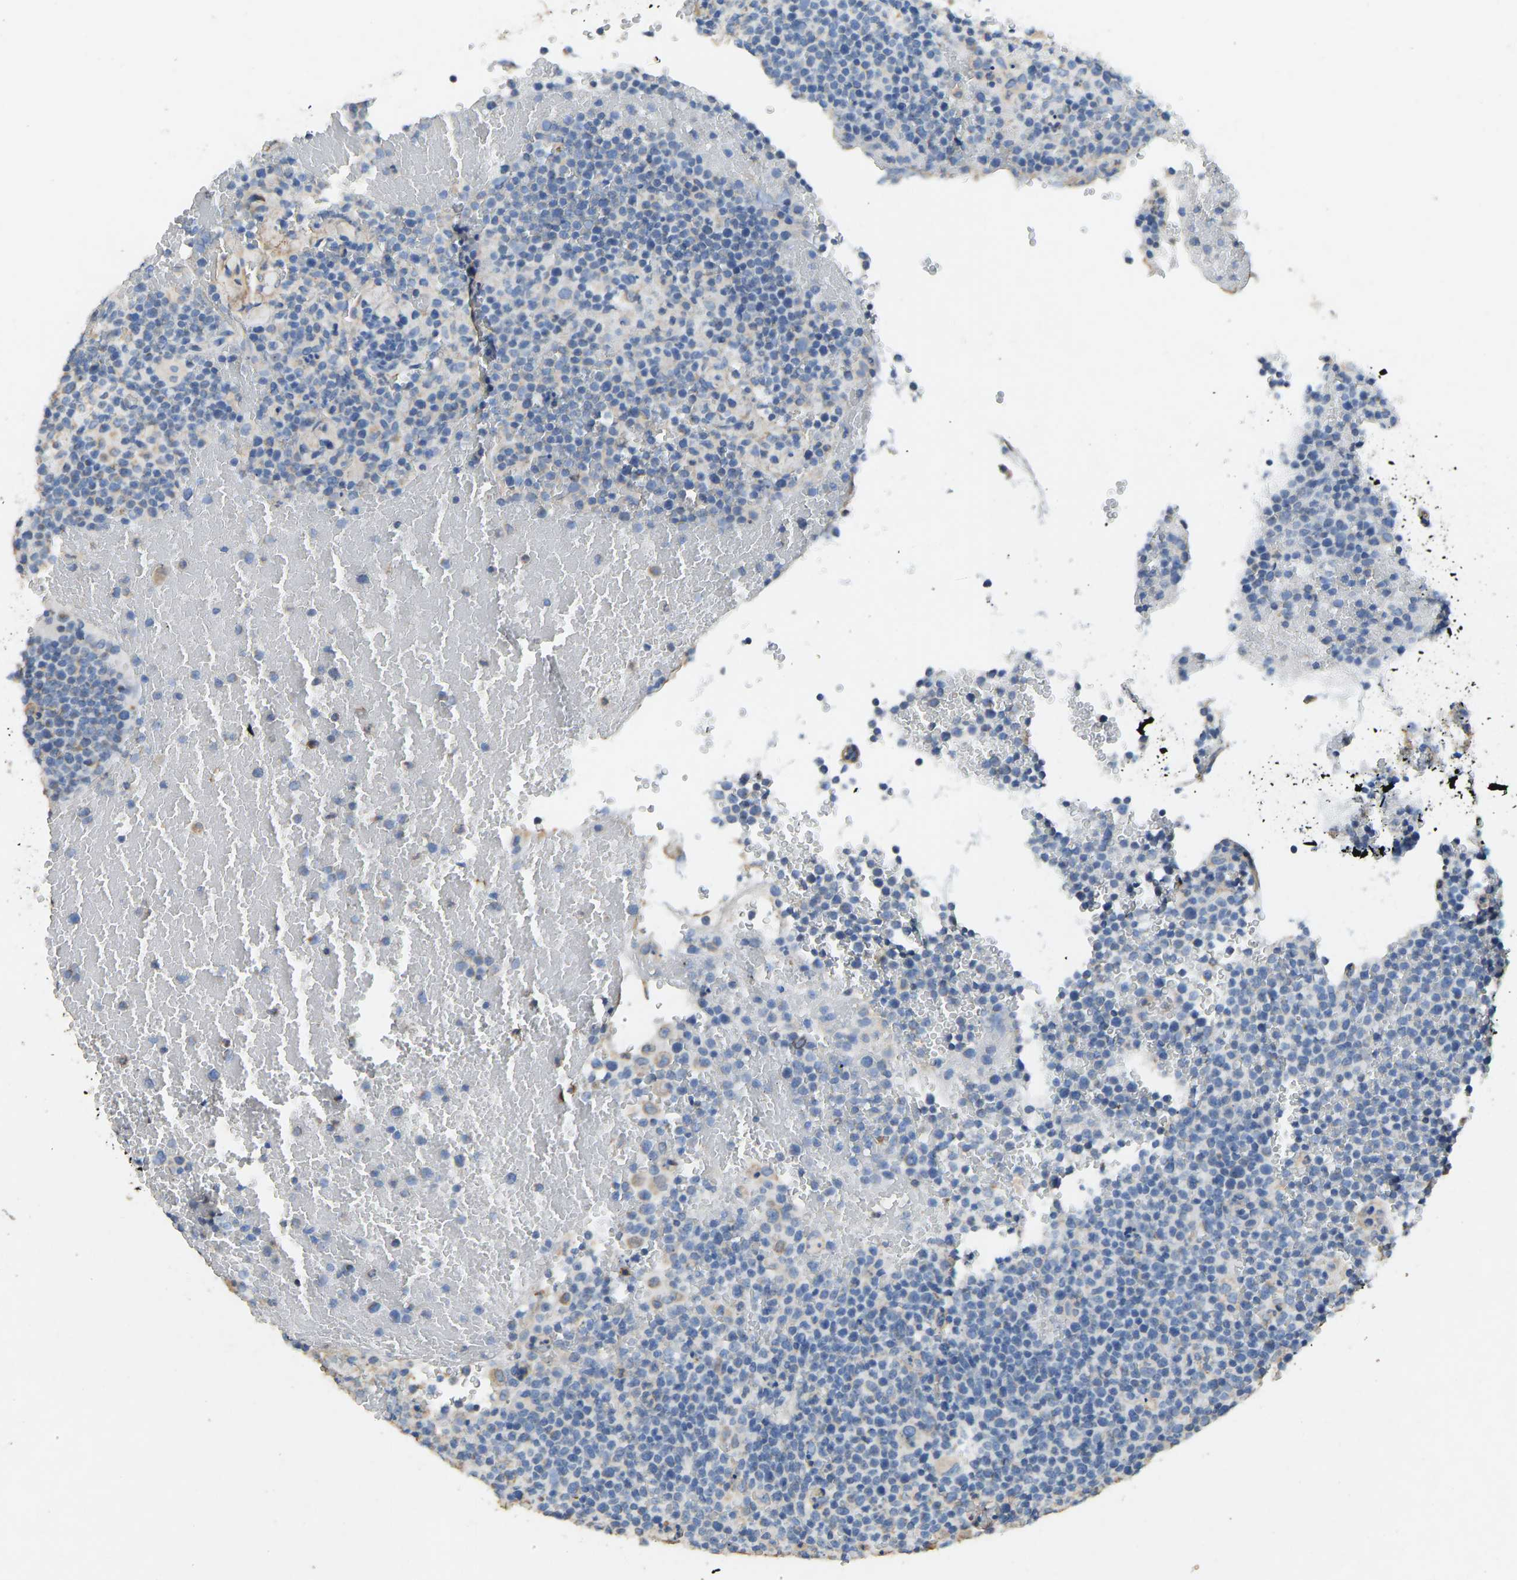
{"staining": {"intensity": "negative", "quantity": "none", "location": "none"}, "tissue": "lymphoma", "cell_type": "Tumor cells", "image_type": "cancer", "snomed": [{"axis": "morphology", "description": "Malignant lymphoma, non-Hodgkin's type, High grade"}, {"axis": "topography", "description": "Lymph node"}], "caption": "High power microscopy histopathology image of an immunohistochemistry (IHC) photomicrograph of high-grade malignant lymphoma, non-Hodgkin's type, revealing no significant expression in tumor cells.", "gene": "TECTA", "patient": {"sex": "male", "age": 61}}